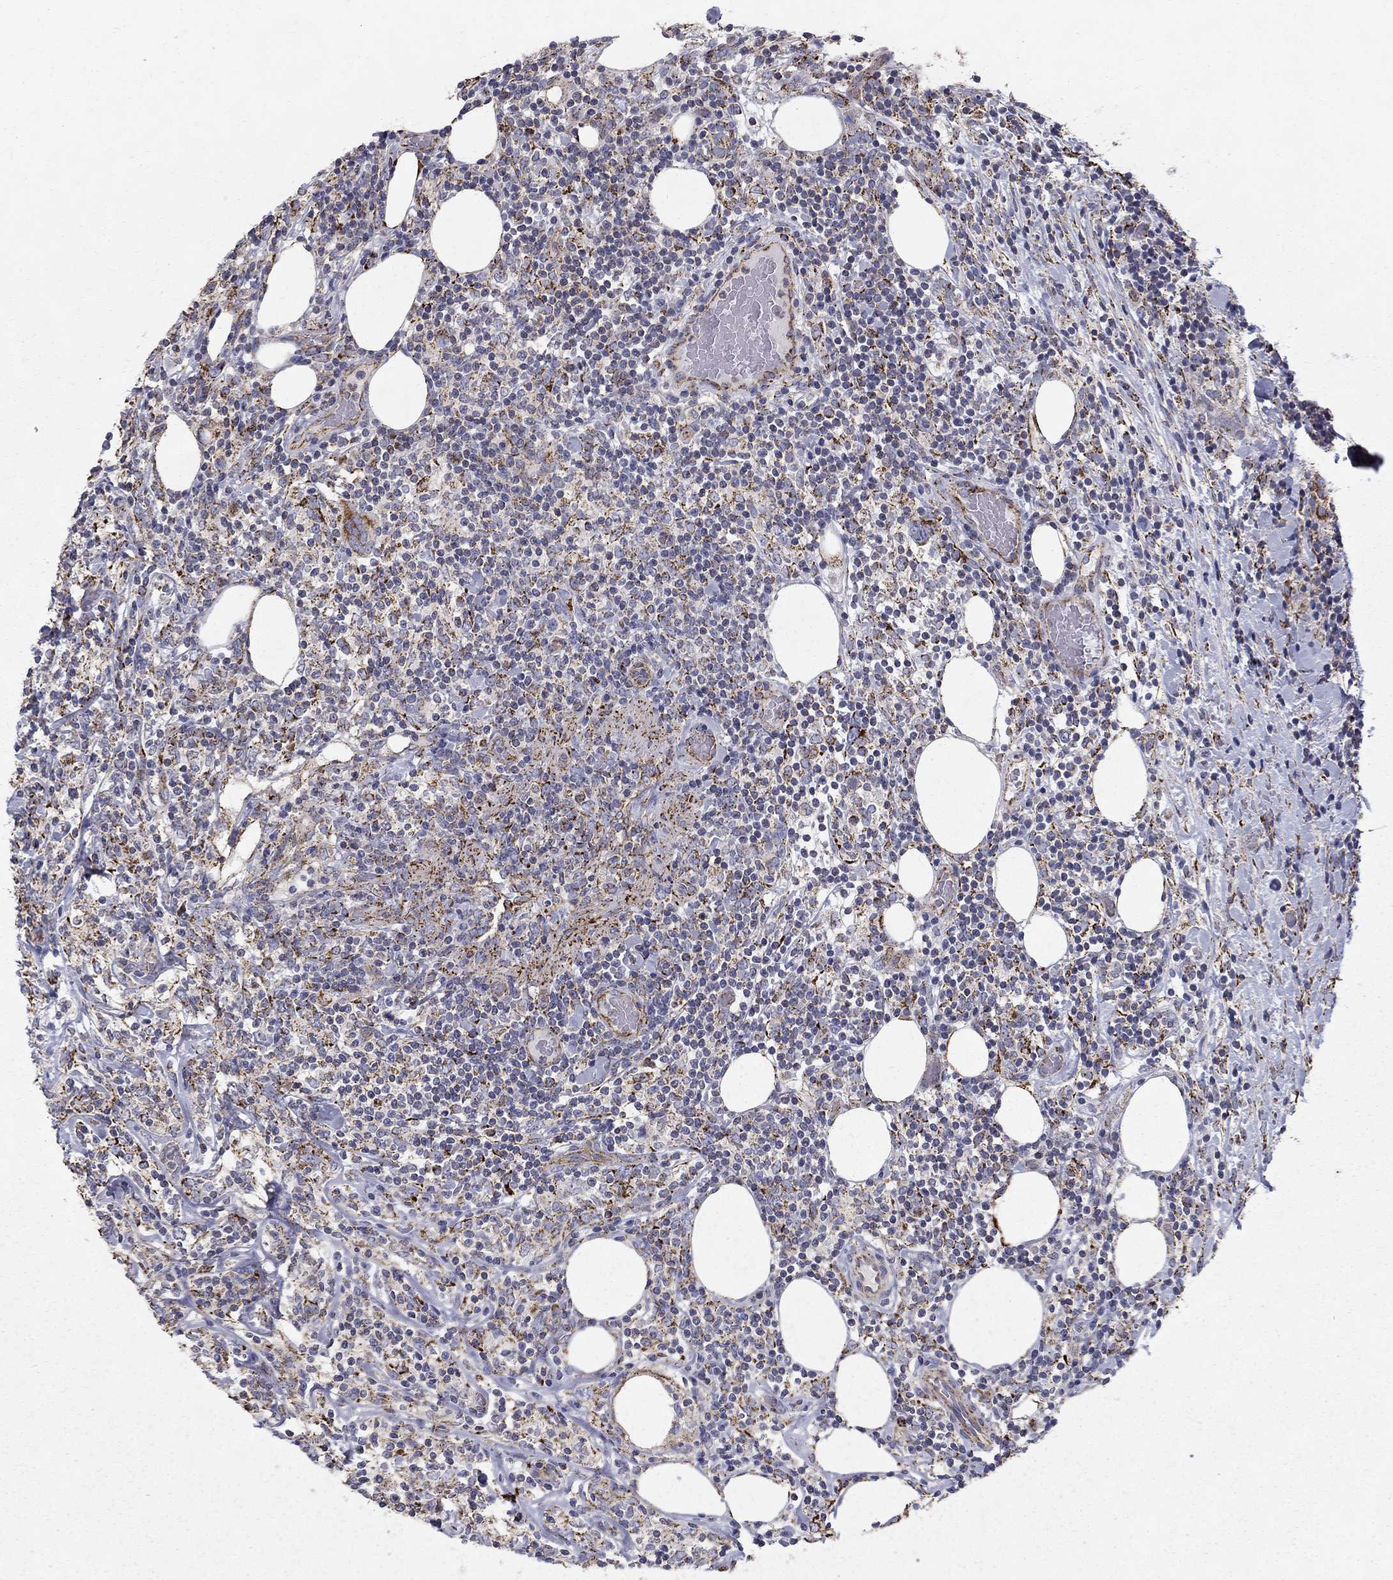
{"staining": {"intensity": "moderate", "quantity": "<25%", "location": "cytoplasmic/membranous"}, "tissue": "lymphoma", "cell_type": "Tumor cells", "image_type": "cancer", "snomed": [{"axis": "morphology", "description": "Malignant lymphoma, non-Hodgkin's type, High grade"}, {"axis": "topography", "description": "Lymph node"}], "caption": "Moderate cytoplasmic/membranous protein staining is seen in approximately <25% of tumor cells in lymphoma. (DAB (3,3'-diaminobenzidine) IHC with brightfield microscopy, high magnification).", "gene": "GCSH", "patient": {"sex": "female", "age": 84}}